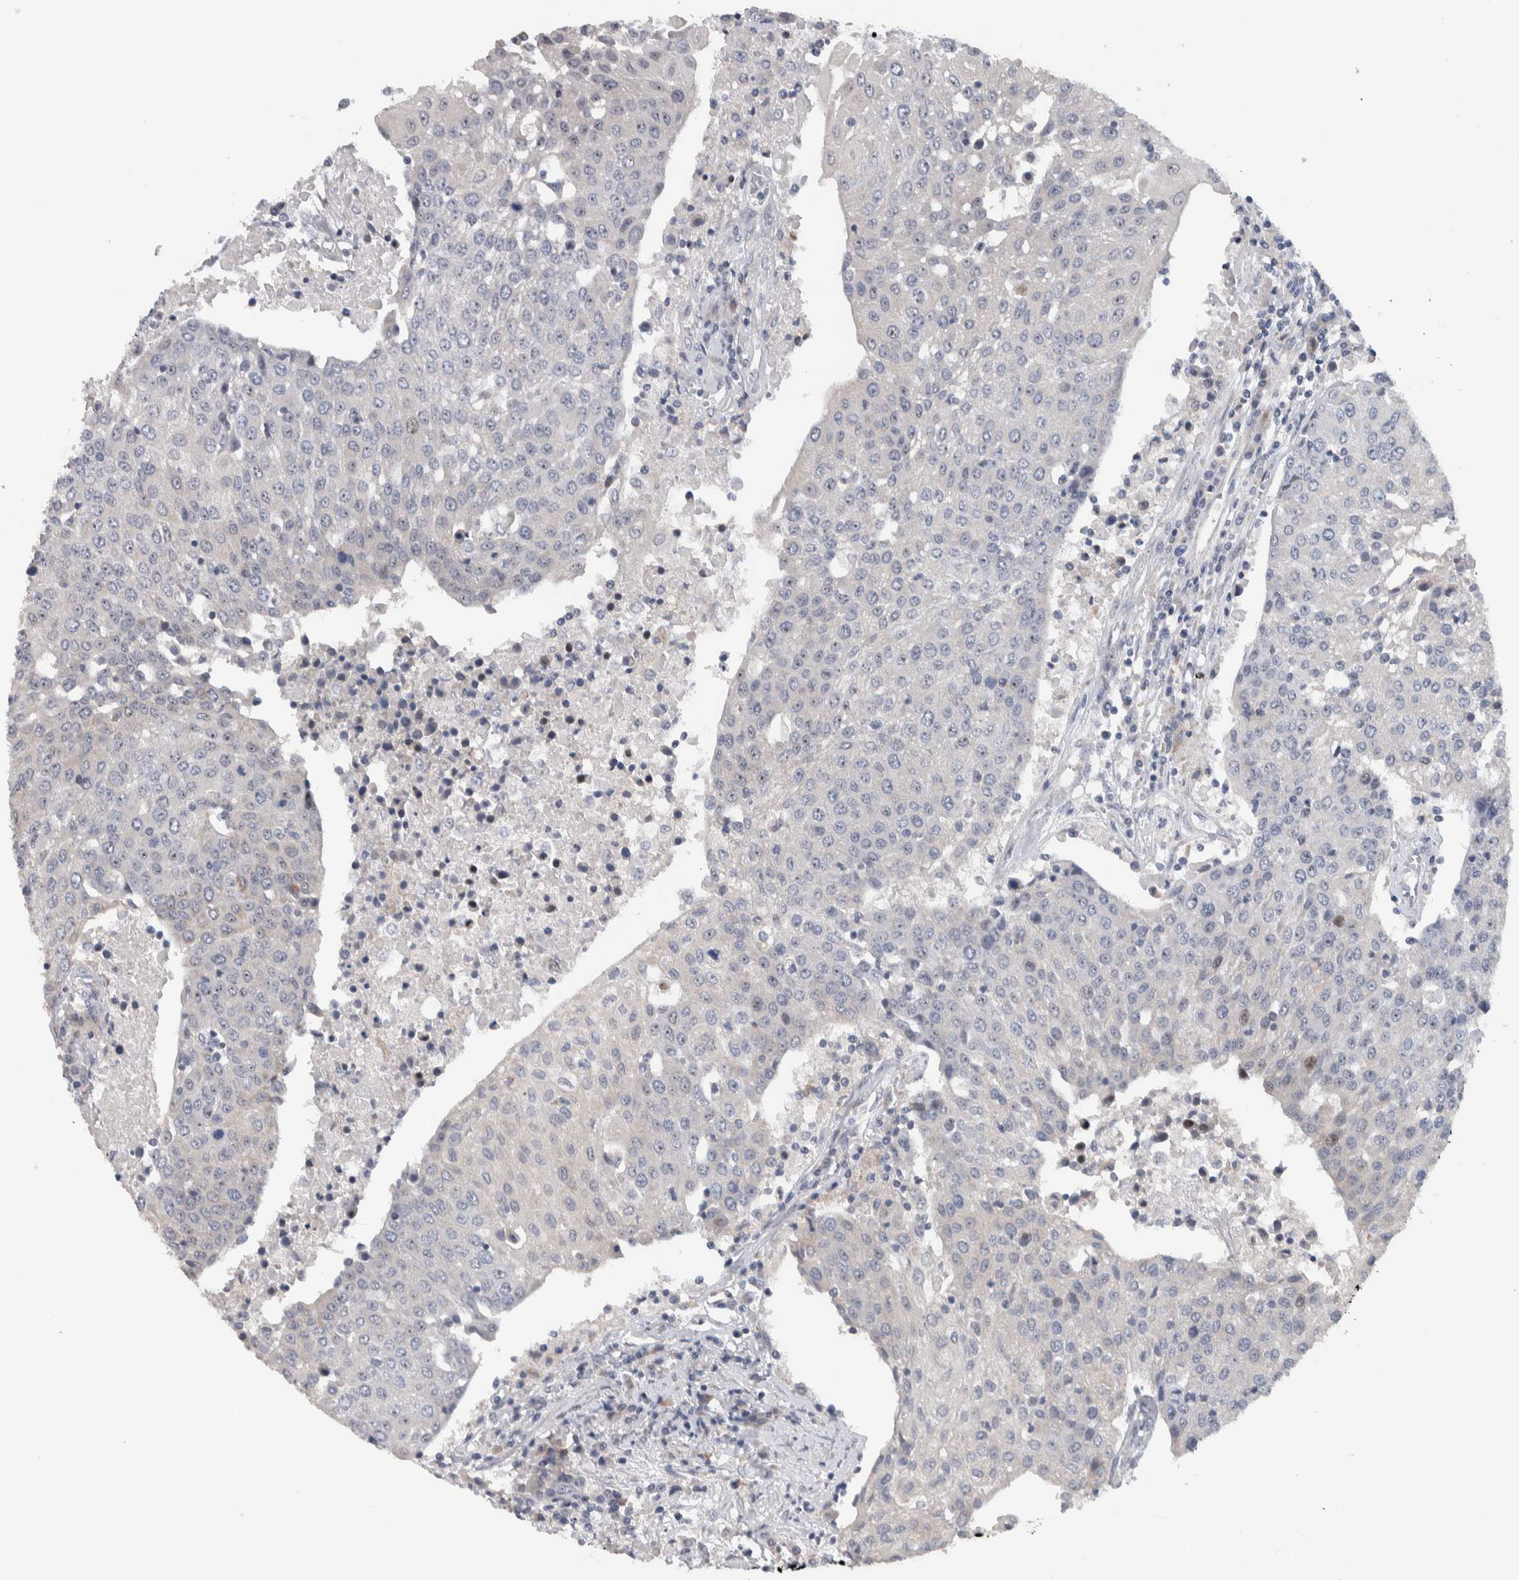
{"staining": {"intensity": "negative", "quantity": "none", "location": "none"}, "tissue": "urothelial cancer", "cell_type": "Tumor cells", "image_type": "cancer", "snomed": [{"axis": "morphology", "description": "Urothelial carcinoma, High grade"}, {"axis": "topography", "description": "Urinary bladder"}], "caption": "An immunohistochemistry (IHC) photomicrograph of high-grade urothelial carcinoma is shown. There is no staining in tumor cells of high-grade urothelial carcinoma. Brightfield microscopy of IHC stained with DAB (3,3'-diaminobenzidine) (brown) and hematoxylin (blue), captured at high magnification.", "gene": "PRRG4", "patient": {"sex": "female", "age": 85}}